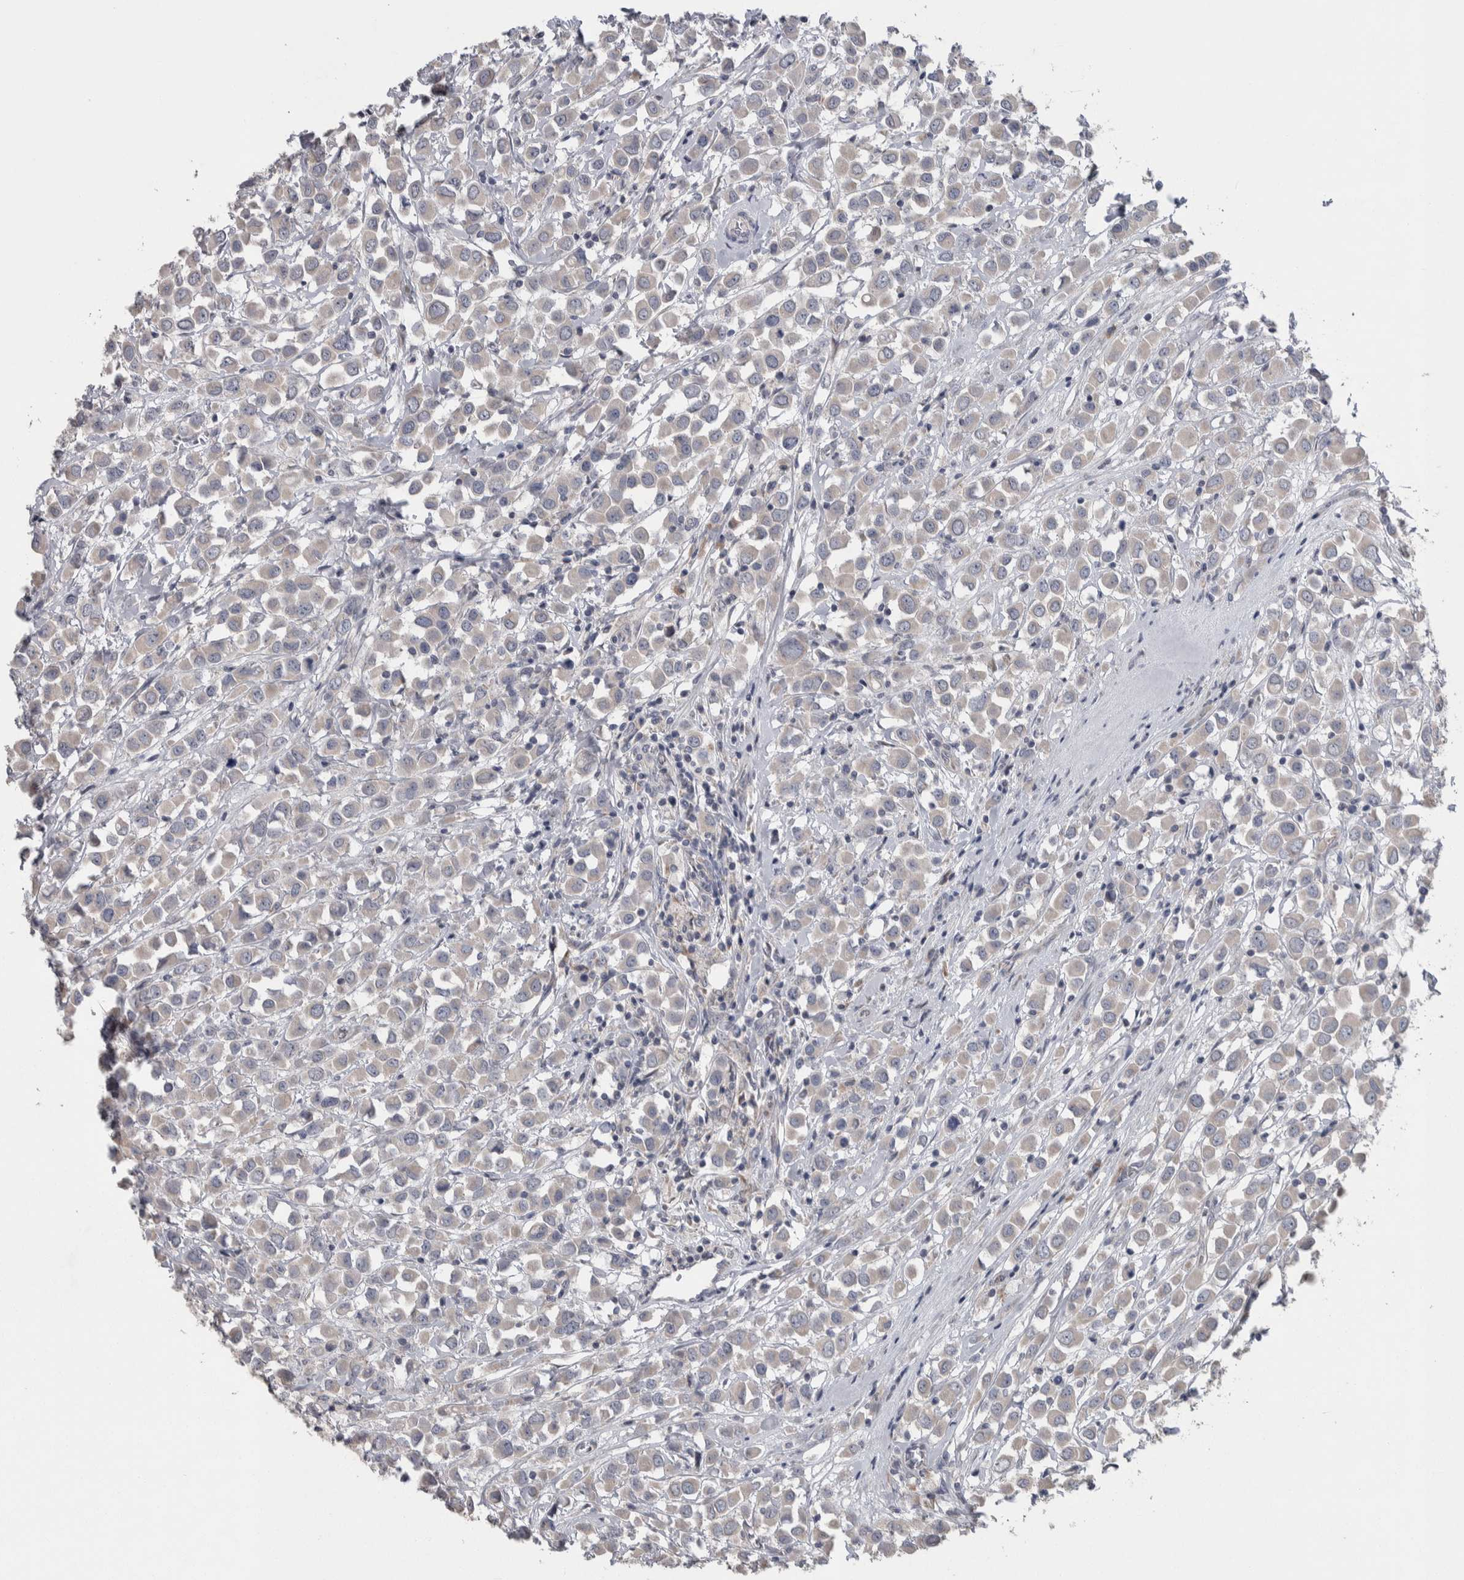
{"staining": {"intensity": "weak", "quantity": "<25%", "location": "cytoplasmic/membranous"}, "tissue": "breast cancer", "cell_type": "Tumor cells", "image_type": "cancer", "snomed": [{"axis": "morphology", "description": "Duct carcinoma"}, {"axis": "topography", "description": "Breast"}], "caption": "Tumor cells are negative for brown protein staining in breast cancer (infiltrating ductal carcinoma). (Immunohistochemistry, brightfield microscopy, high magnification).", "gene": "SRP68", "patient": {"sex": "female", "age": 61}}